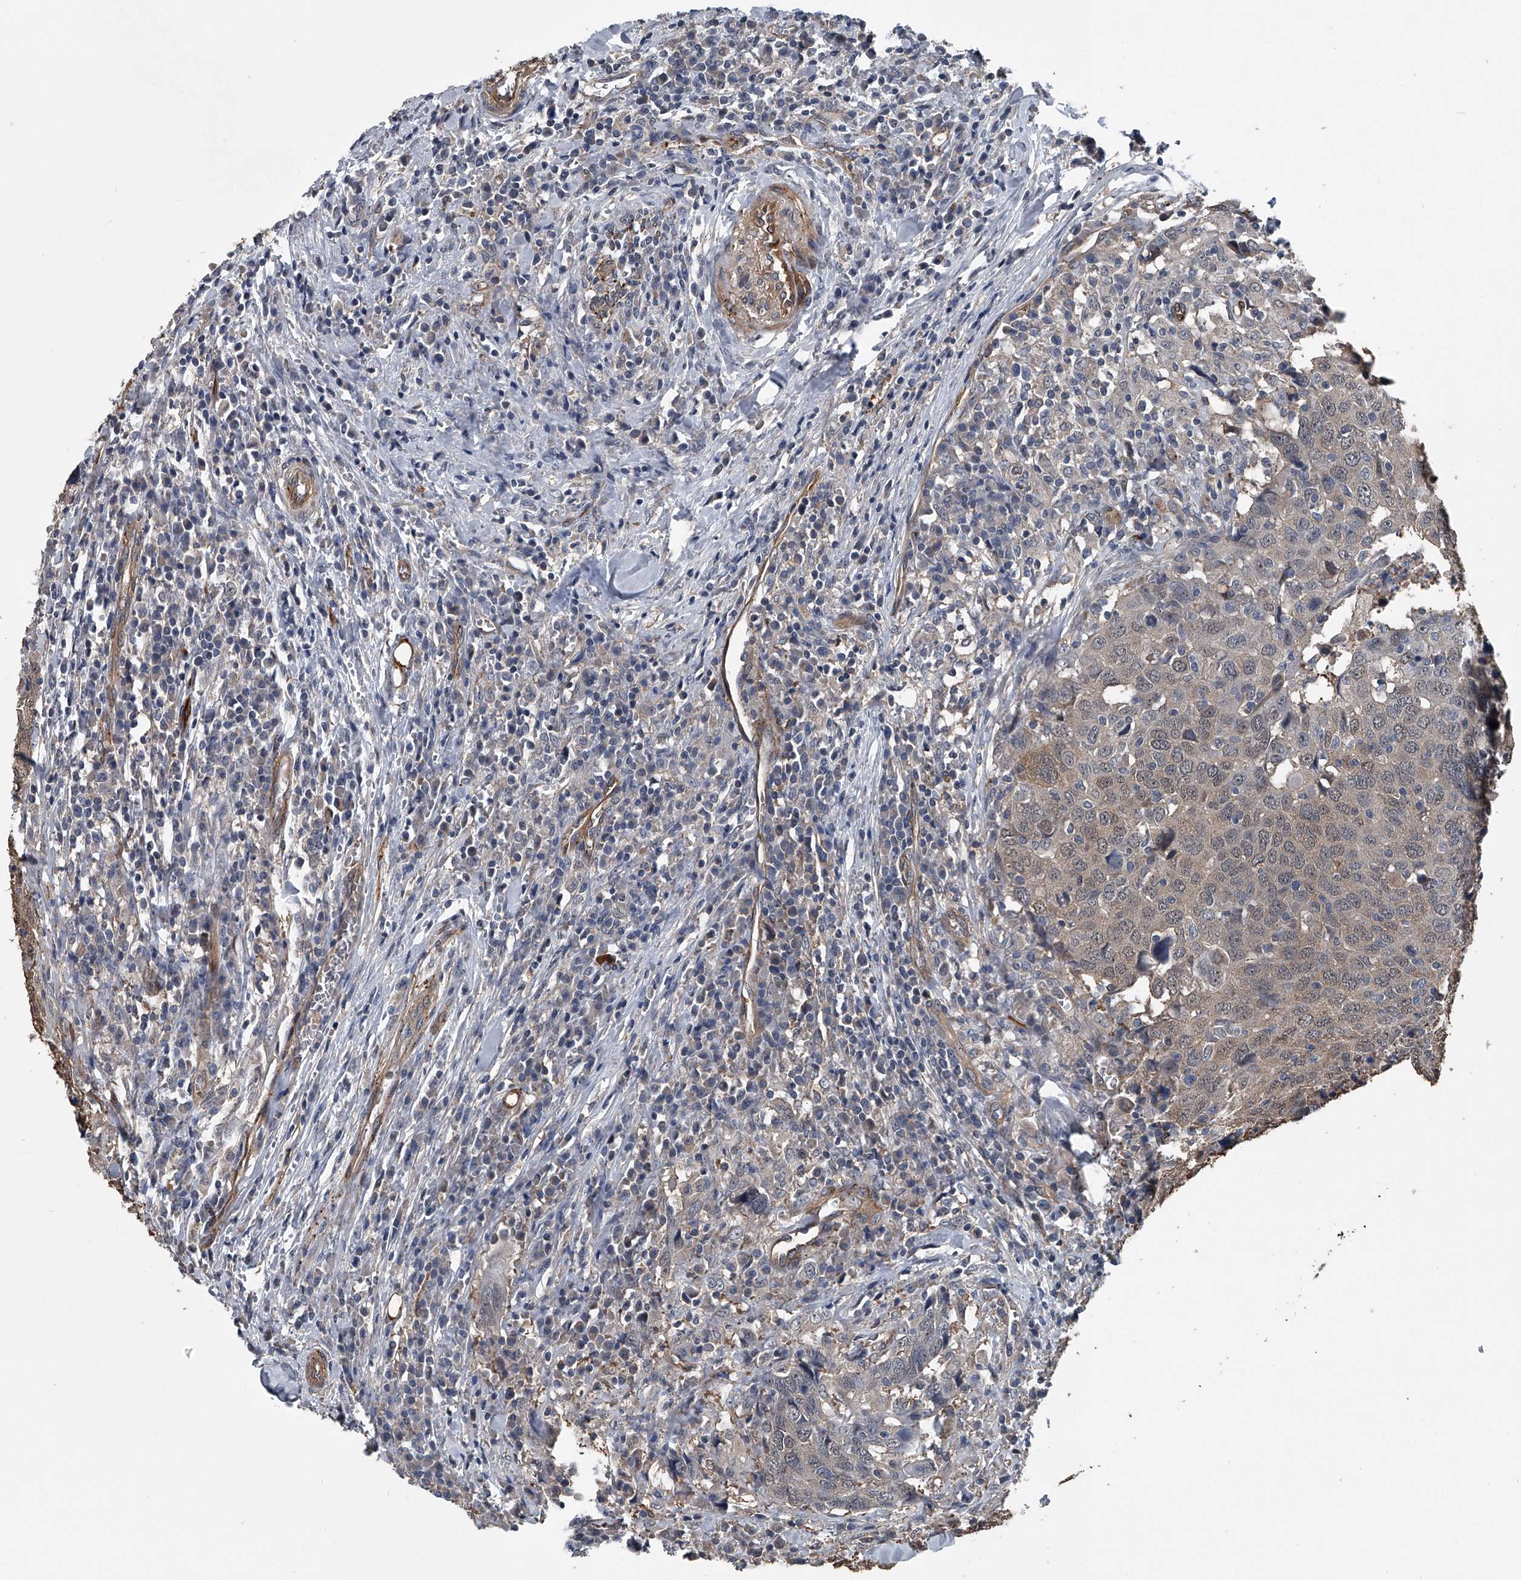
{"staining": {"intensity": "weak", "quantity": "<25%", "location": "cytoplasmic/membranous"}, "tissue": "head and neck cancer", "cell_type": "Tumor cells", "image_type": "cancer", "snomed": [{"axis": "morphology", "description": "Squamous cell carcinoma, NOS"}, {"axis": "topography", "description": "Head-Neck"}], "caption": "Tumor cells are negative for protein expression in human squamous cell carcinoma (head and neck).", "gene": "LDLRAD2", "patient": {"sex": "male", "age": 66}}